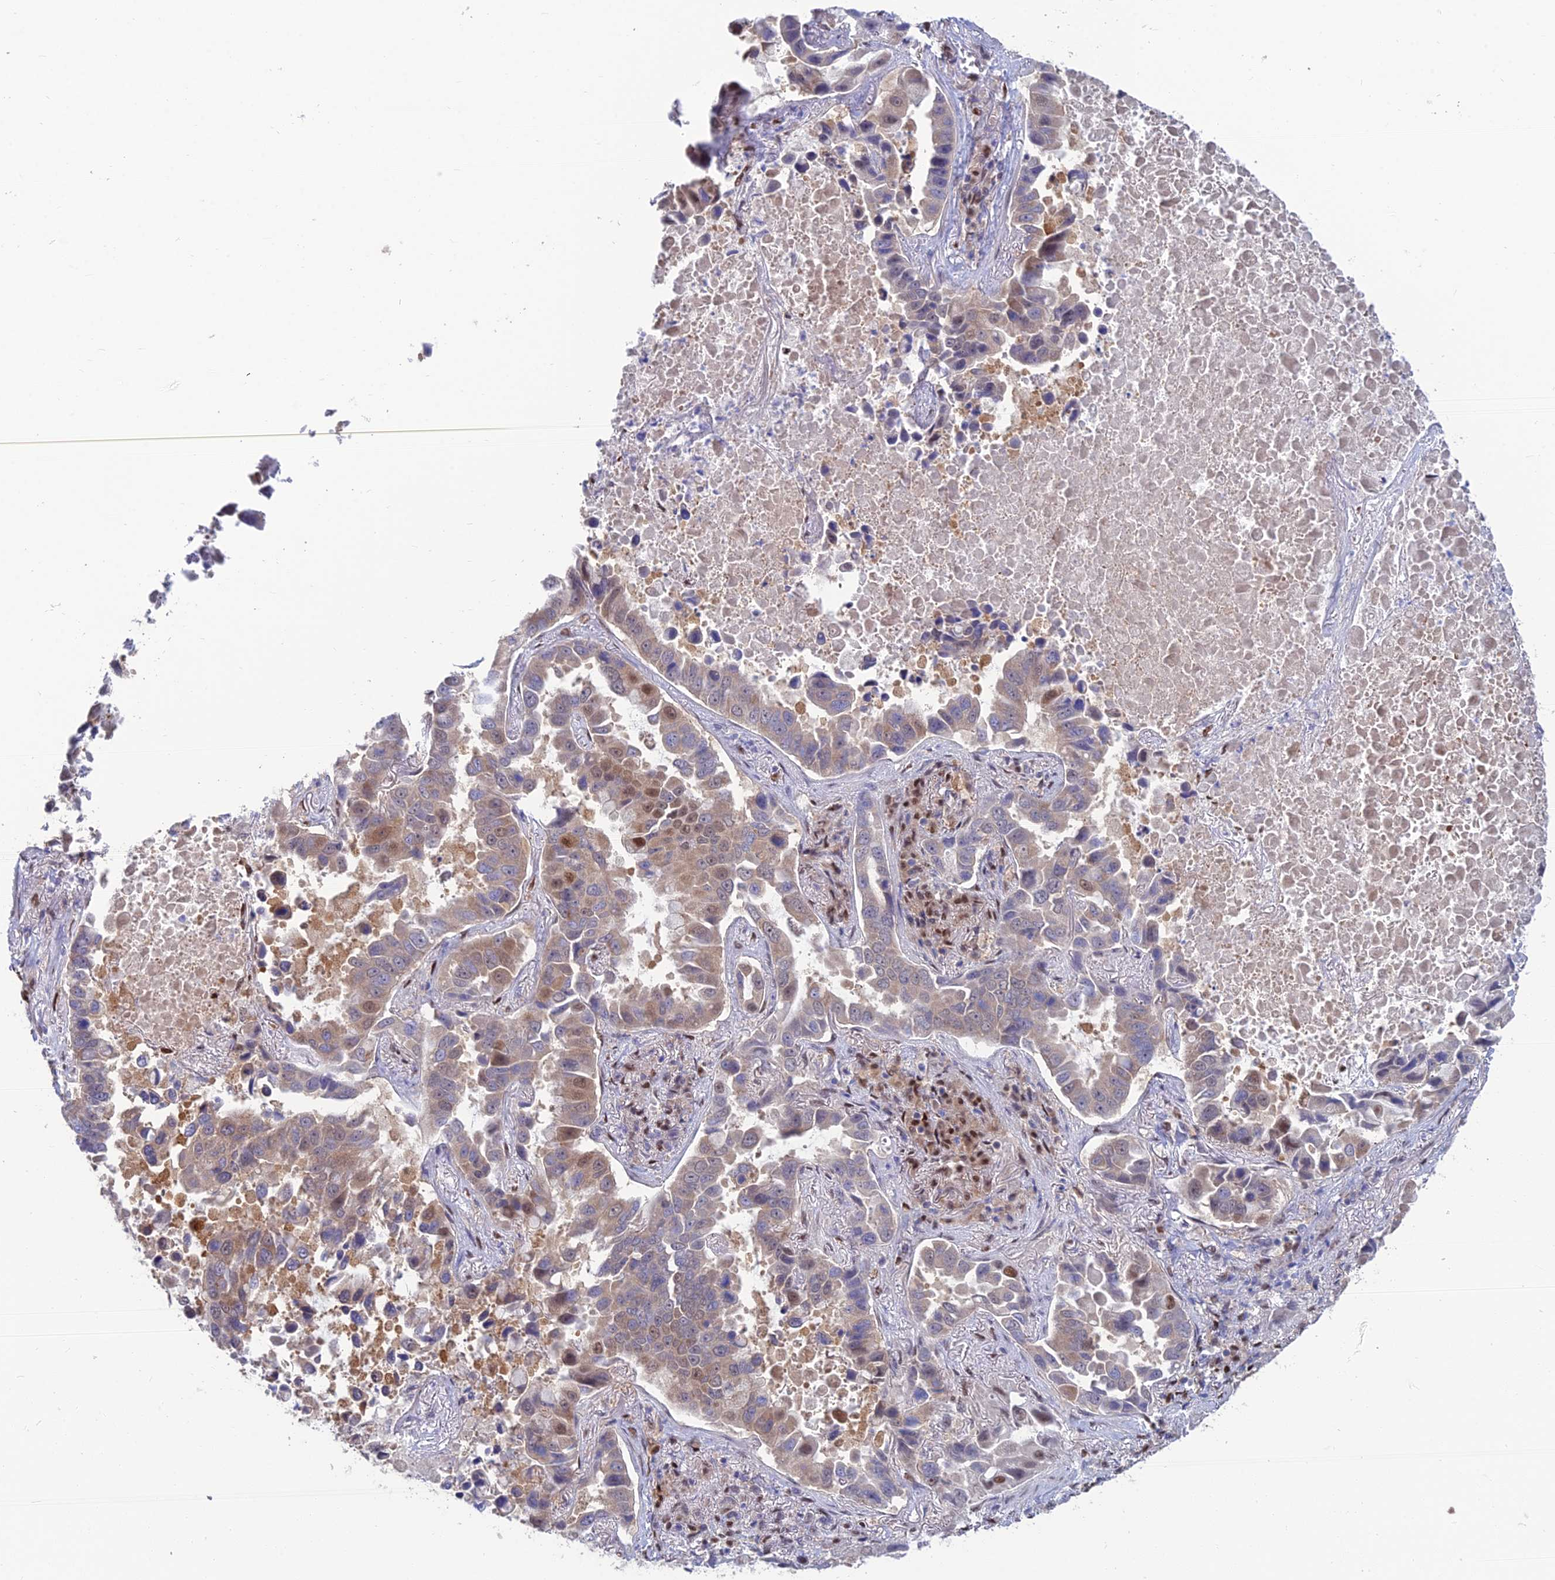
{"staining": {"intensity": "moderate", "quantity": ">75%", "location": "cytoplasmic/membranous,nuclear"}, "tissue": "lung cancer", "cell_type": "Tumor cells", "image_type": "cancer", "snomed": [{"axis": "morphology", "description": "Adenocarcinoma, NOS"}, {"axis": "topography", "description": "Lung"}], "caption": "Immunohistochemical staining of lung adenocarcinoma exhibits medium levels of moderate cytoplasmic/membranous and nuclear protein positivity in about >75% of tumor cells.", "gene": "DNPEP", "patient": {"sex": "male", "age": 64}}